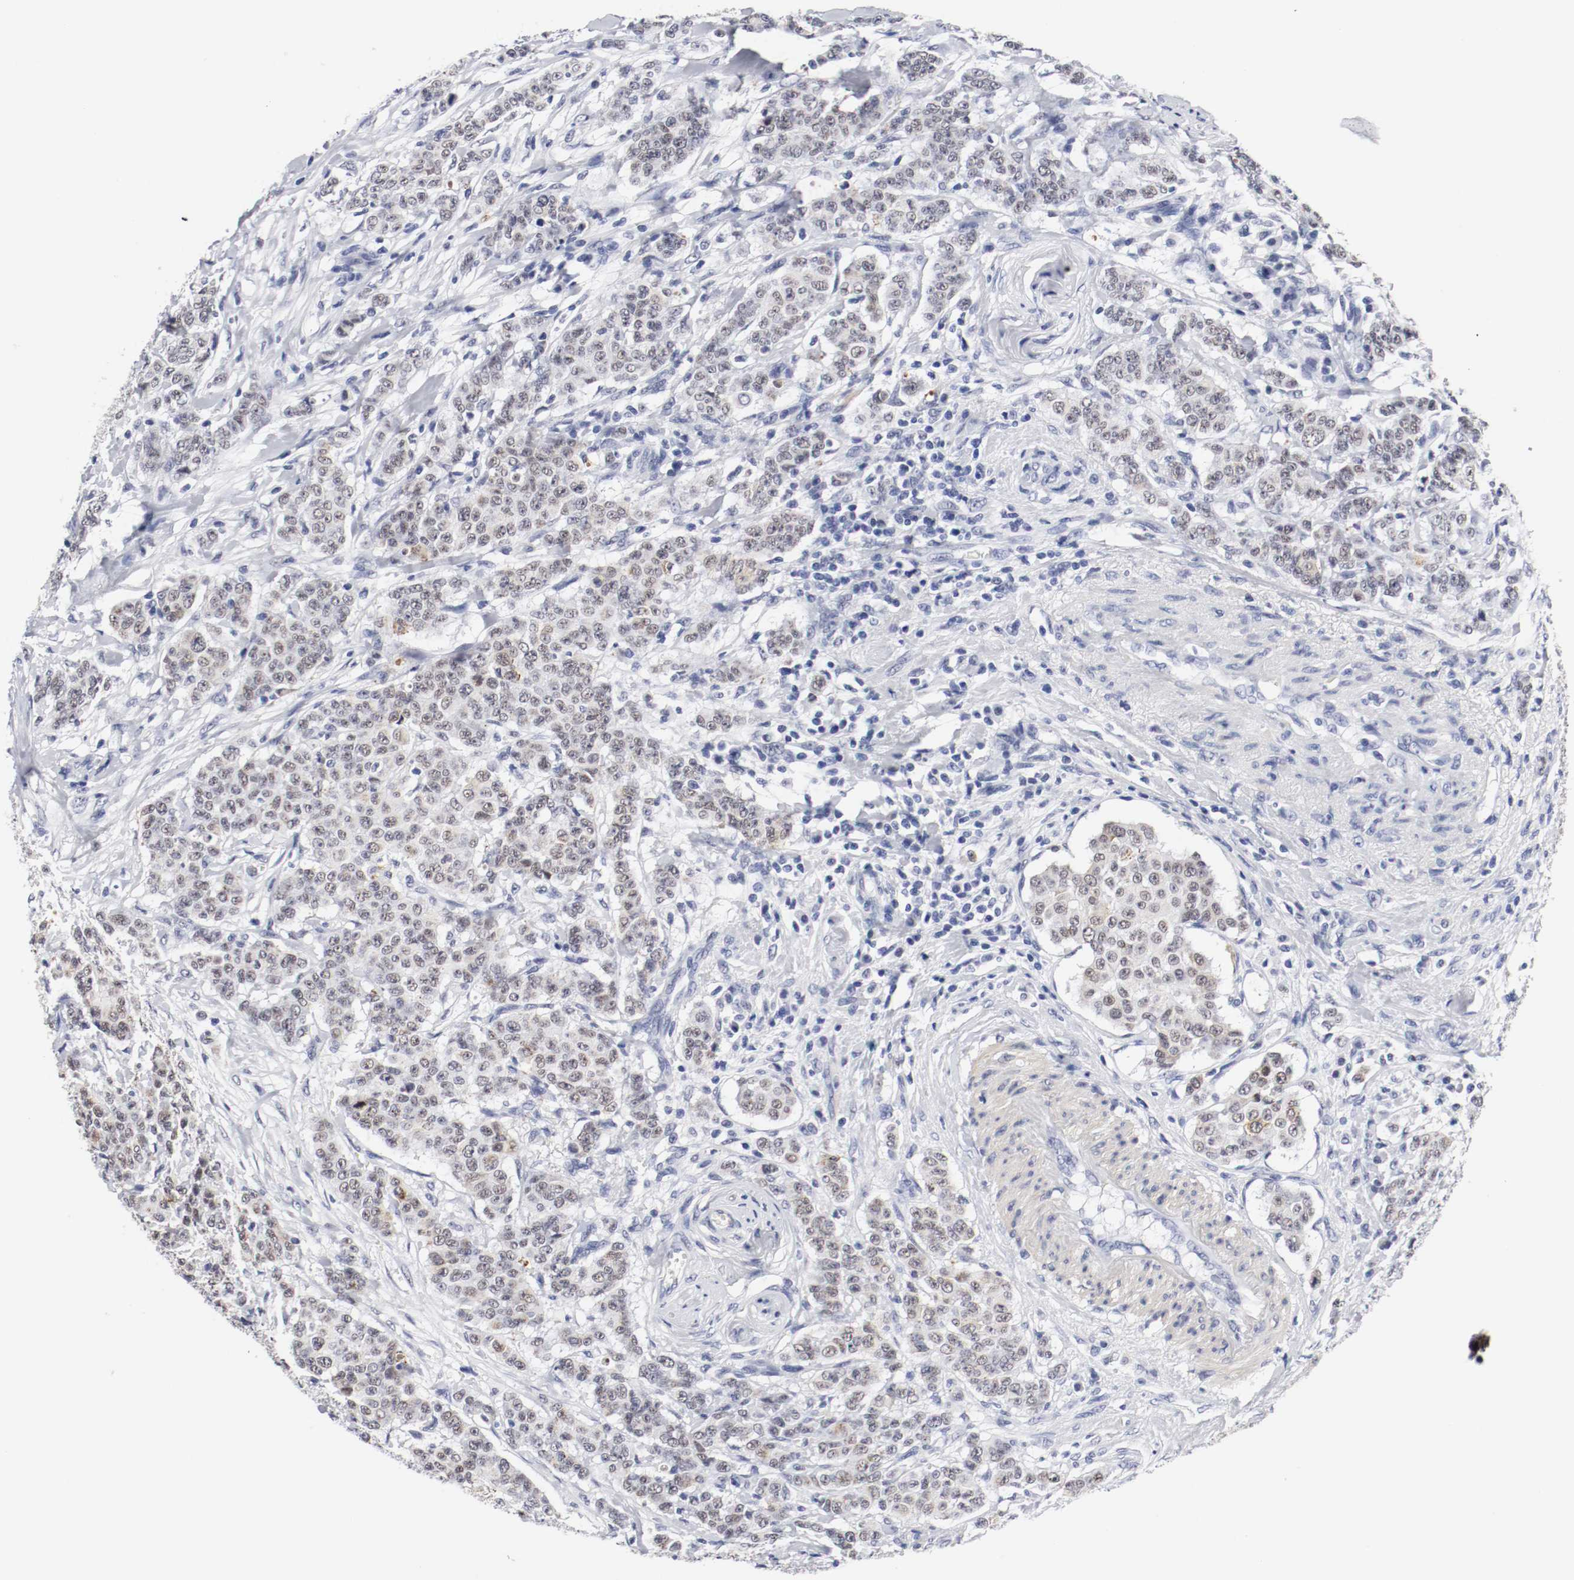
{"staining": {"intensity": "weak", "quantity": "<25%", "location": "nuclear"}, "tissue": "breast cancer", "cell_type": "Tumor cells", "image_type": "cancer", "snomed": [{"axis": "morphology", "description": "Duct carcinoma"}, {"axis": "topography", "description": "Breast"}], "caption": "IHC micrograph of human breast intraductal carcinoma stained for a protein (brown), which reveals no positivity in tumor cells. (DAB (3,3'-diaminobenzidine) IHC, high magnification).", "gene": "GRHL2", "patient": {"sex": "female", "age": 40}}